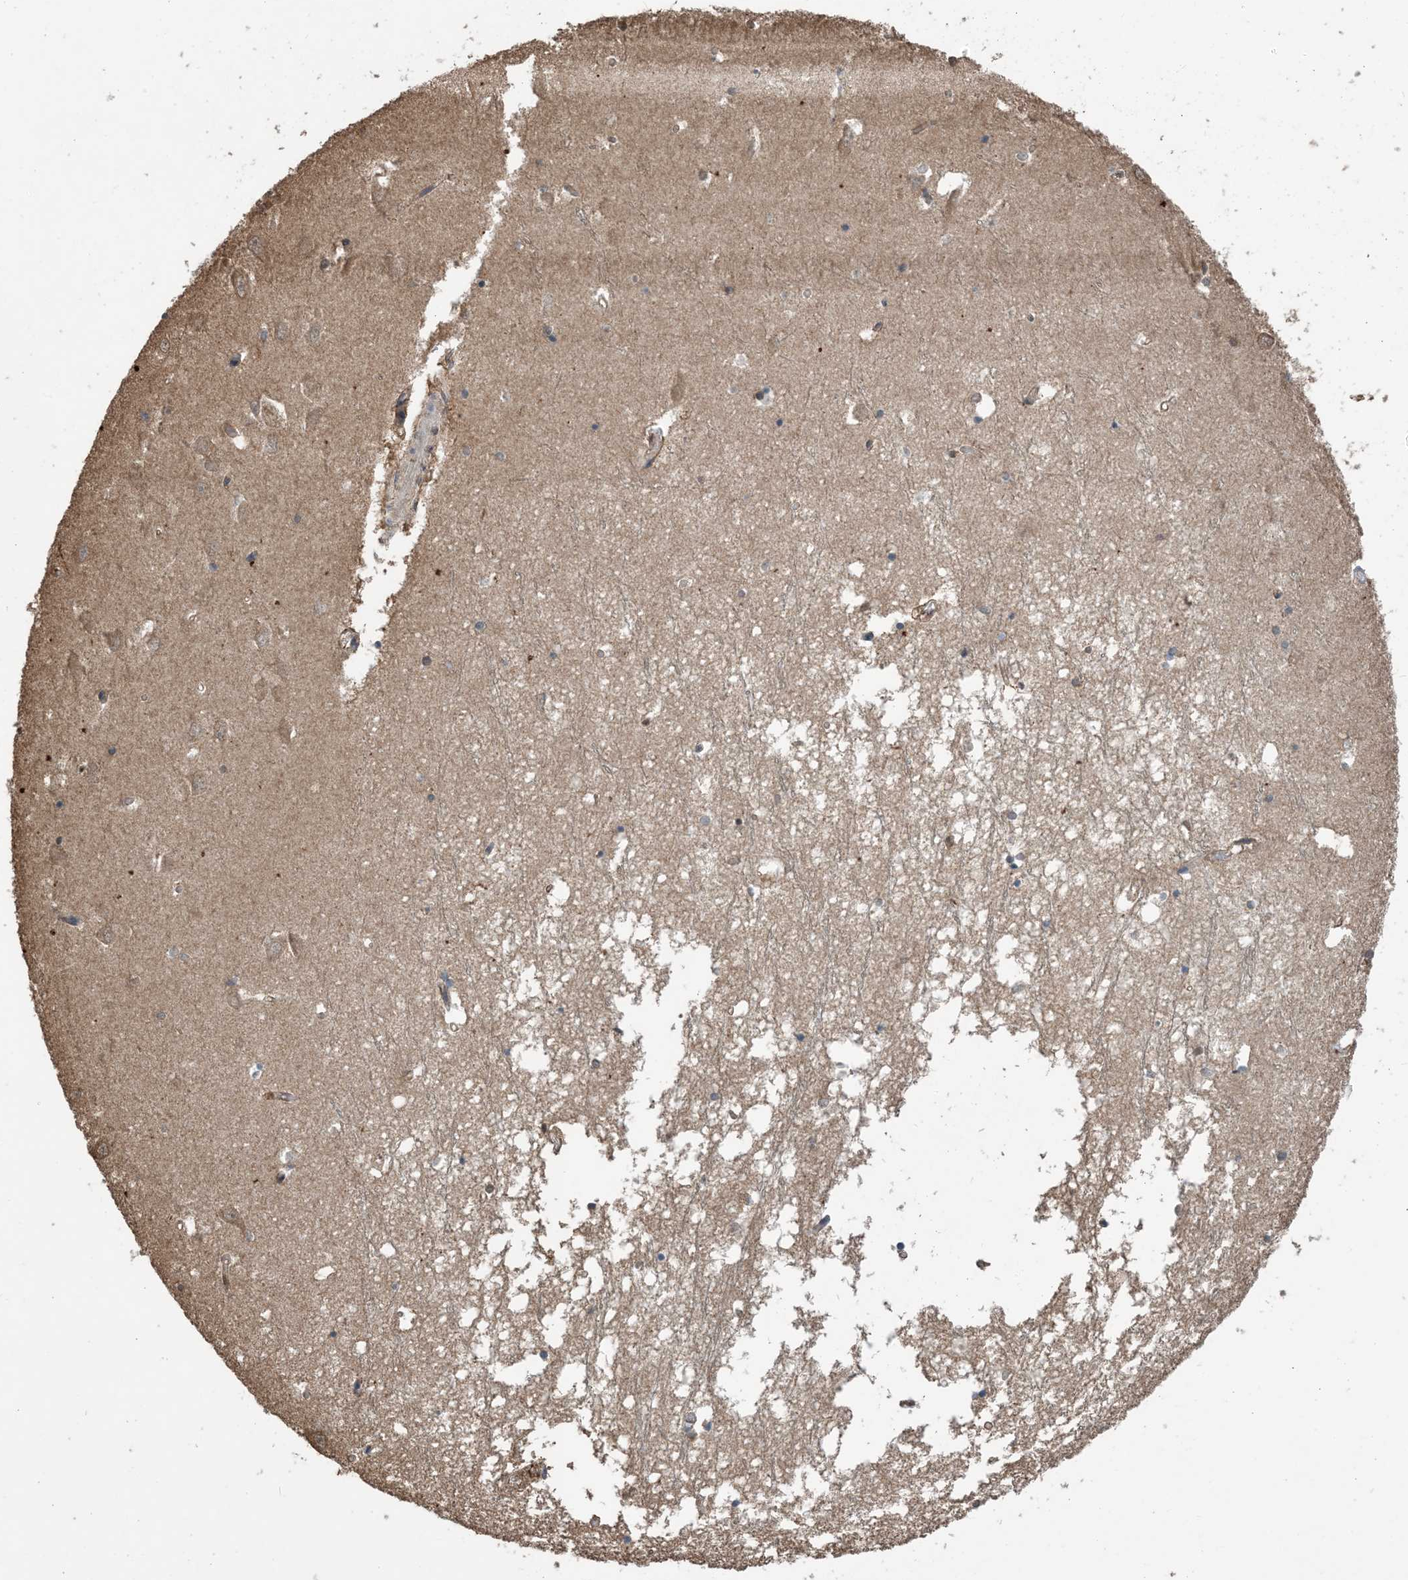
{"staining": {"intensity": "moderate", "quantity": "<25%", "location": "cytoplasmic/membranous,nuclear"}, "tissue": "hippocampus", "cell_type": "Glial cells", "image_type": "normal", "snomed": [{"axis": "morphology", "description": "Normal tissue, NOS"}, {"axis": "topography", "description": "Hippocampus"}], "caption": "Brown immunohistochemical staining in unremarkable hippocampus demonstrates moderate cytoplasmic/membranous,nuclear expression in about <25% of glial cells.", "gene": "HSPA1A", "patient": {"sex": "male", "age": 70}}